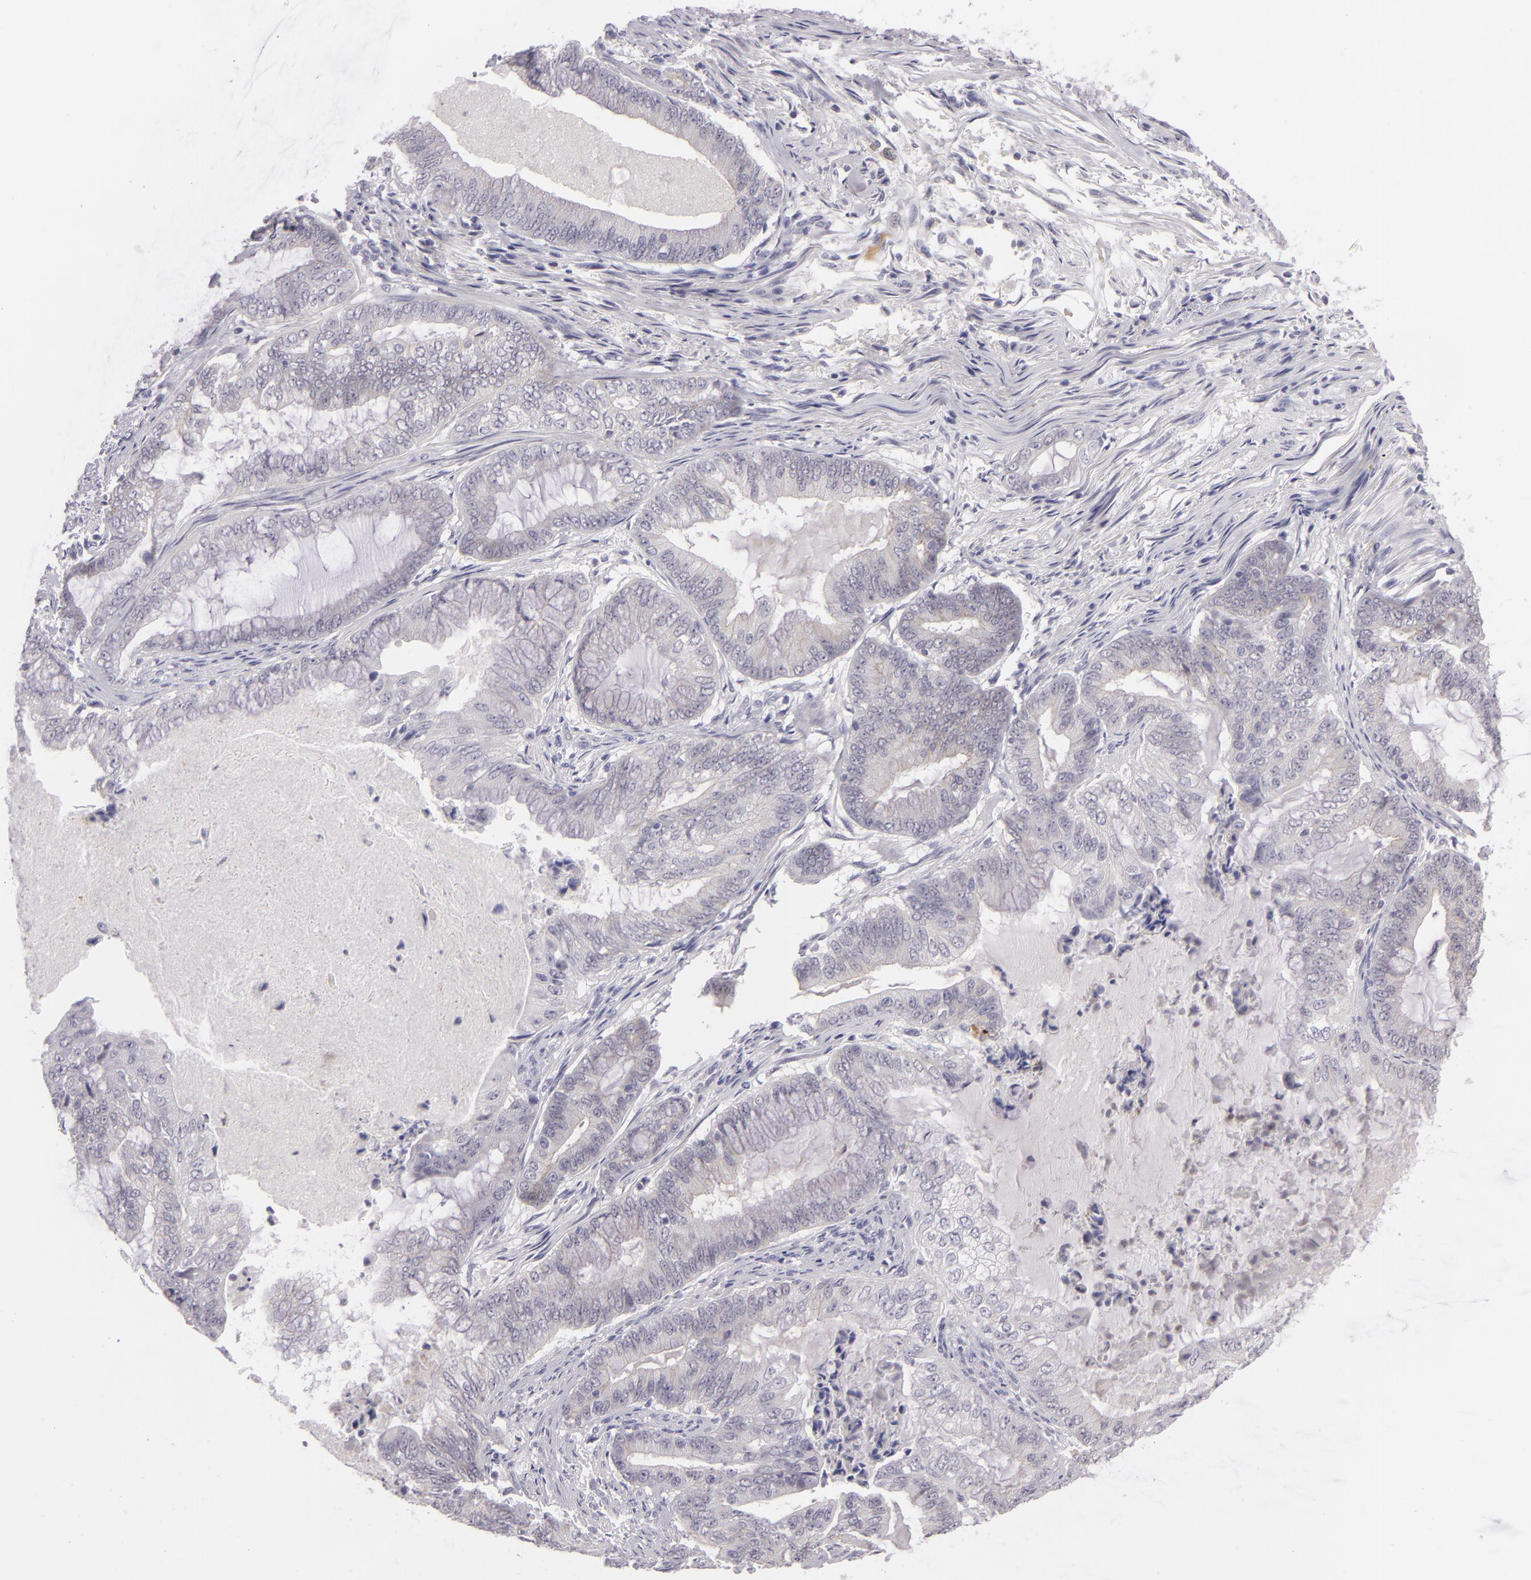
{"staining": {"intensity": "negative", "quantity": "none", "location": "none"}, "tissue": "endometrial cancer", "cell_type": "Tumor cells", "image_type": "cancer", "snomed": [{"axis": "morphology", "description": "Adenocarcinoma, NOS"}, {"axis": "topography", "description": "Endometrium"}], "caption": "A high-resolution micrograph shows immunohistochemistry staining of endometrial cancer, which exhibits no significant positivity in tumor cells.", "gene": "CTNNB1", "patient": {"sex": "female", "age": 63}}